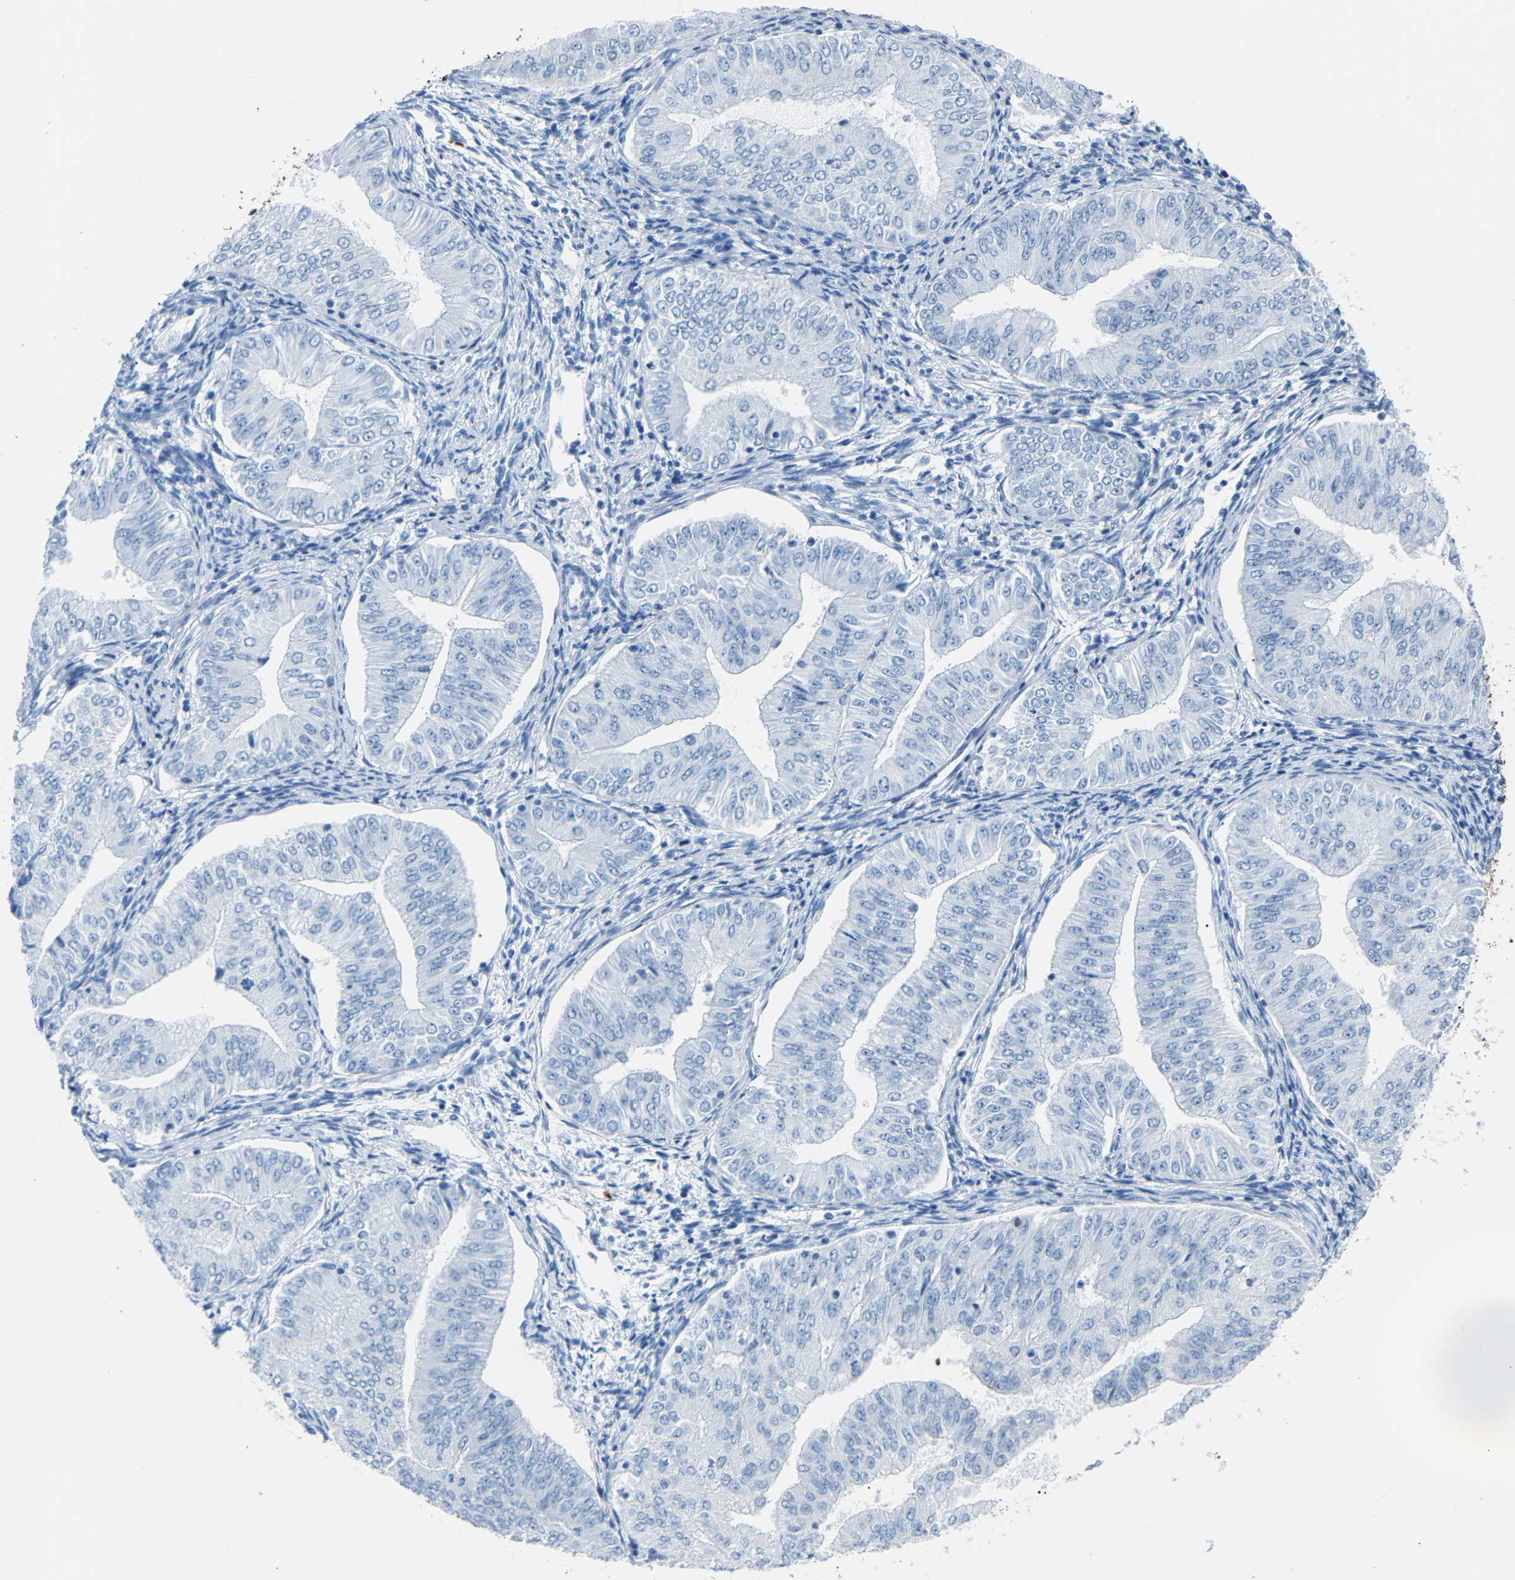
{"staining": {"intensity": "negative", "quantity": "none", "location": "none"}, "tissue": "endometrial cancer", "cell_type": "Tumor cells", "image_type": "cancer", "snomed": [{"axis": "morphology", "description": "Normal tissue, NOS"}, {"axis": "morphology", "description": "Adenocarcinoma, NOS"}, {"axis": "topography", "description": "Endometrium"}], "caption": "Tumor cells are negative for protein expression in human endometrial cancer.", "gene": "S100P", "patient": {"sex": "female", "age": 53}}